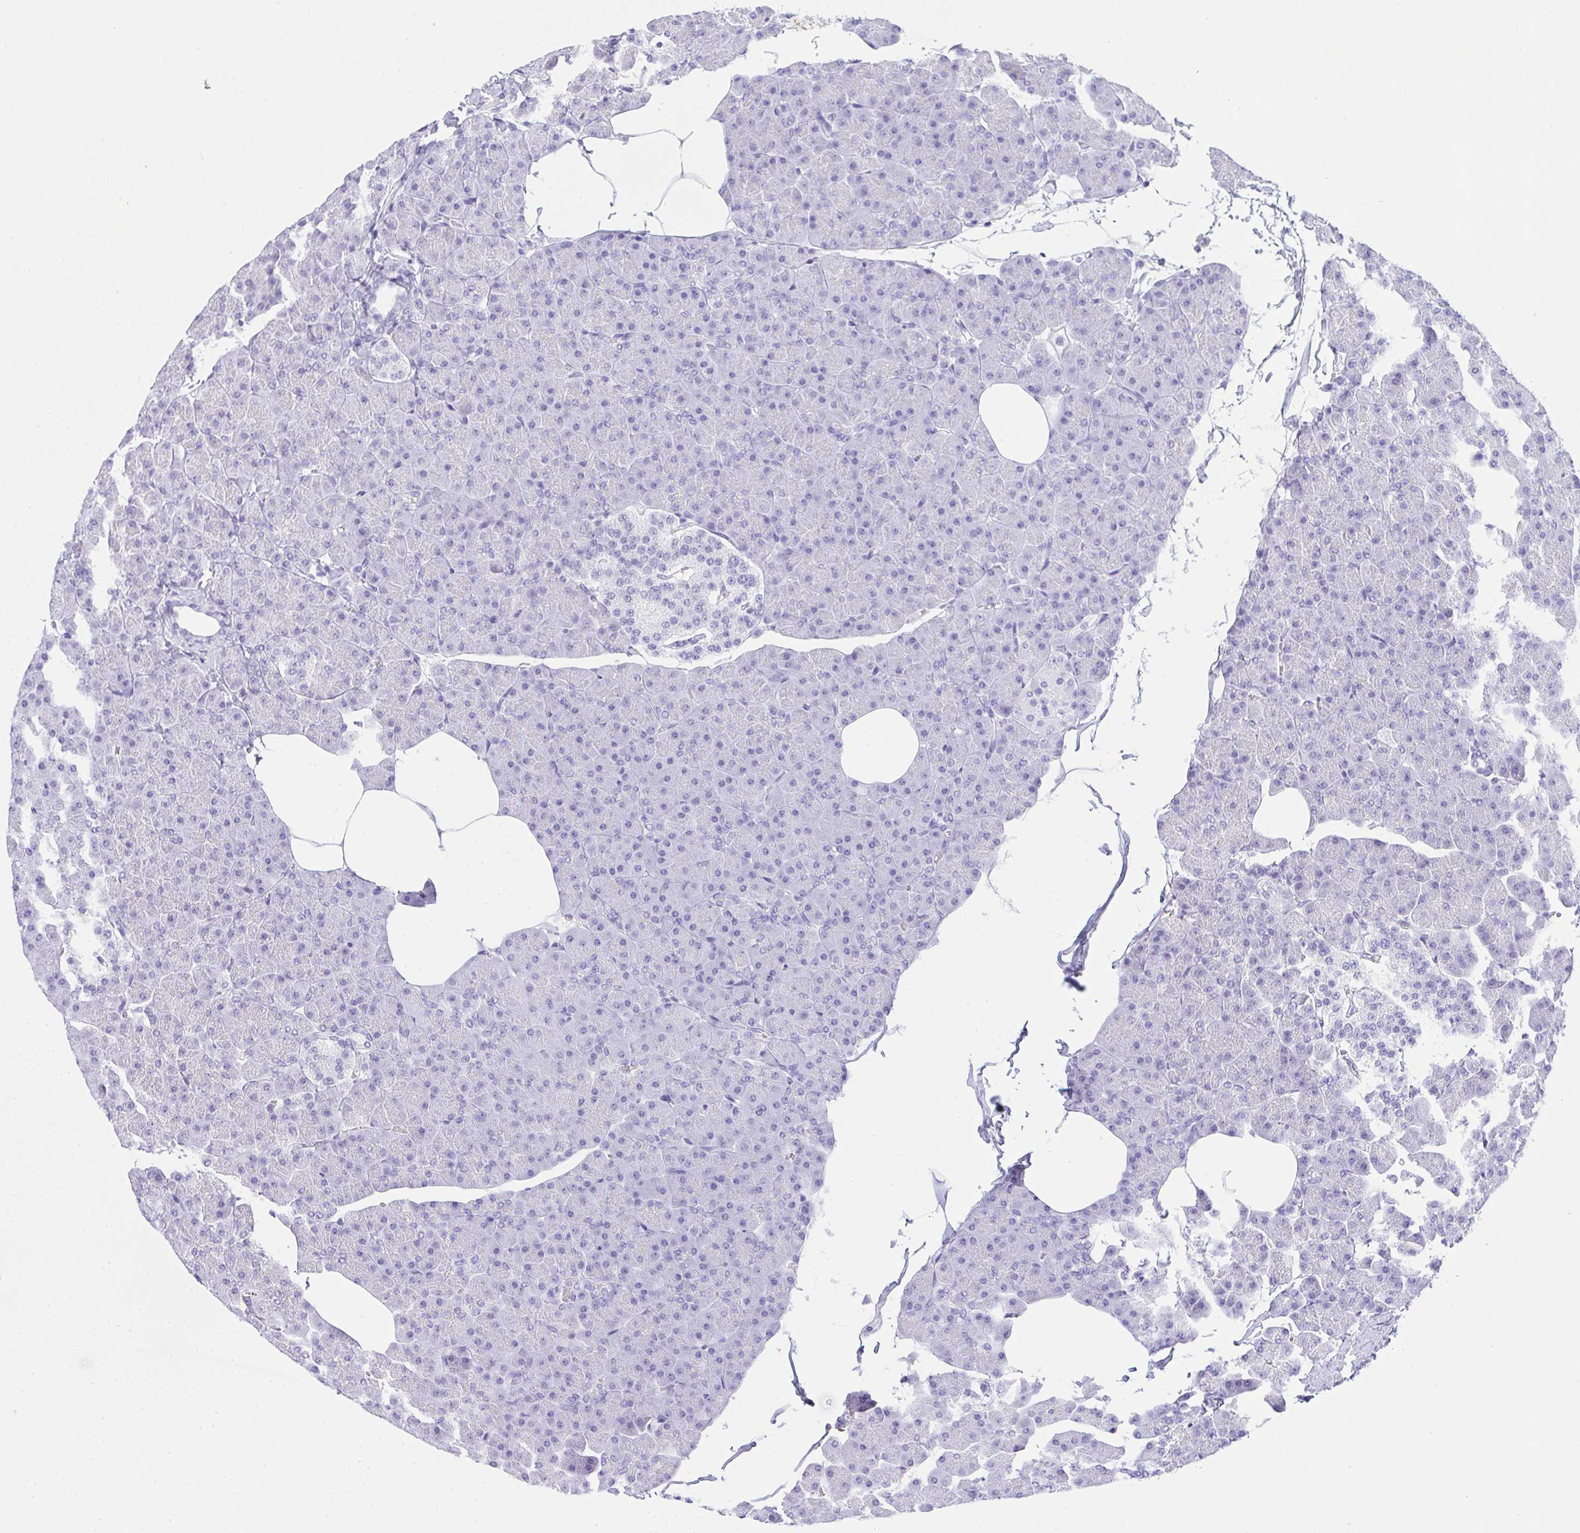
{"staining": {"intensity": "negative", "quantity": "none", "location": "none"}, "tissue": "pancreas", "cell_type": "Exocrine glandular cells", "image_type": "normal", "snomed": [{"axis": "morphology", "description": "Normal tissue, NOS"}, {"axis": "topography", "description": "Pancreas"}], "caption": "The micrograph exhibits no significant expression in exocrine glandular cells of pancreas.", "gene": "AKR1D1", "patient": {"sex": "male", "age": 35}}